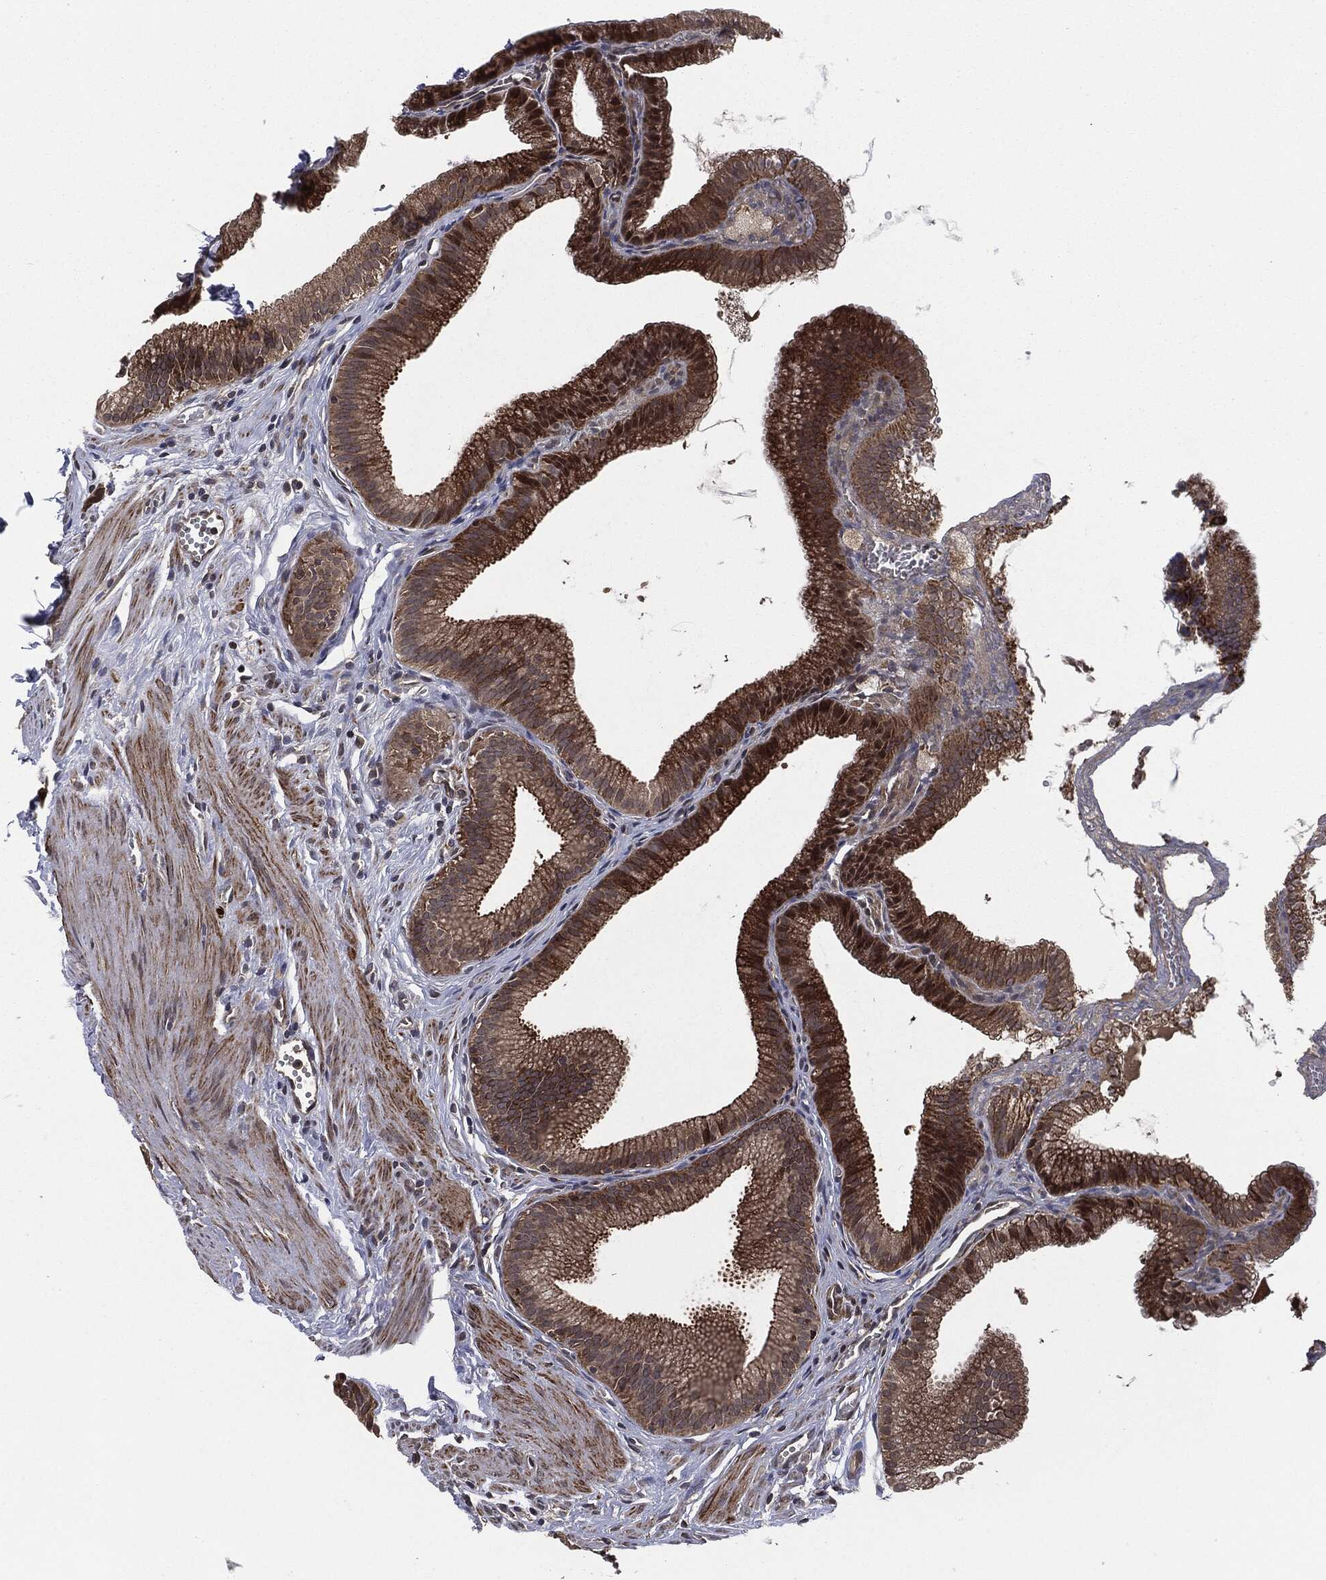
{"staining": {"intensity": "strong", "quantity": ">75%", "location": "cytoplasmic/membranous"}, "tissue": "gallbladder", "cell_type": "Glandular cells", "image_type": "normal", "snomed": [{"axis": "morphology", "description": "Normal tissue, NOS"}, {"axis": "topography", "description": "Gallbladder"}], "caption": "Immunohistochemical staining of normal gallbladder displays strong cytoplasmic/membranous protein staining in about >75% of glandular cells. (DAB IHC with brightfield microscopy, high magnification).", "gene": "UBR1", "patient": {"sex": "male", "age": 38}}